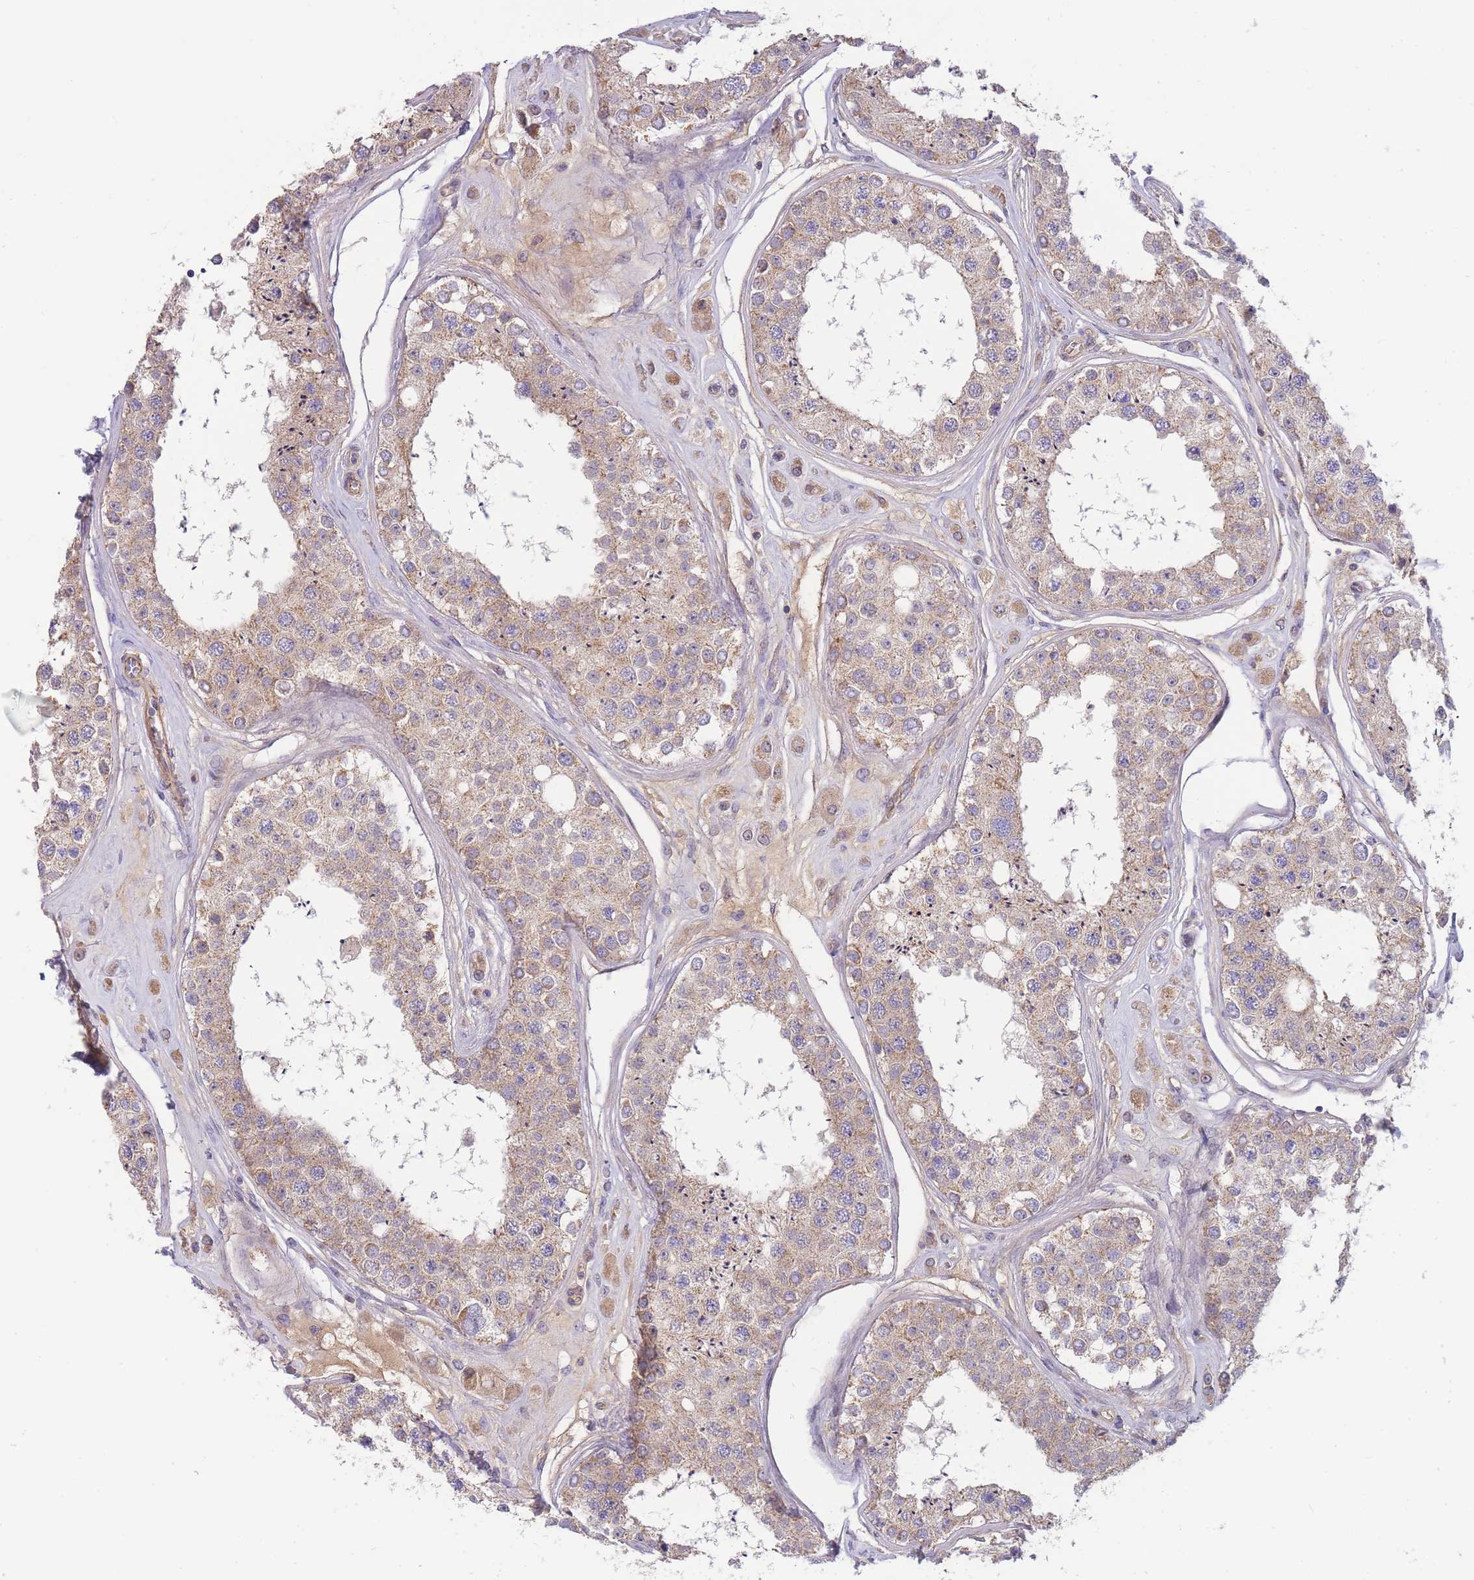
{"staining": {"intensity": "weak", "quantity": ">75%", "location": "cytoplasmic/membranous"}, "tissue": "testis", "cell_type": "Cells in seminiferous ducts", "image_type": "normal", "snomed": [{"axis": "morphology", "description": "Normal tissue, NOS"}, {"axis": "topography", "description": "Testis"}], "caption": "A high-resolution image shows immunohistochemistry staining of unremarkable testis, which reveals weak cytoplasmic/membranous positivity in approximately >75% of cells in seminiferous ducts.", "gene": "NDUFAF5", "patient": {"sex": "male", "age": 25}}